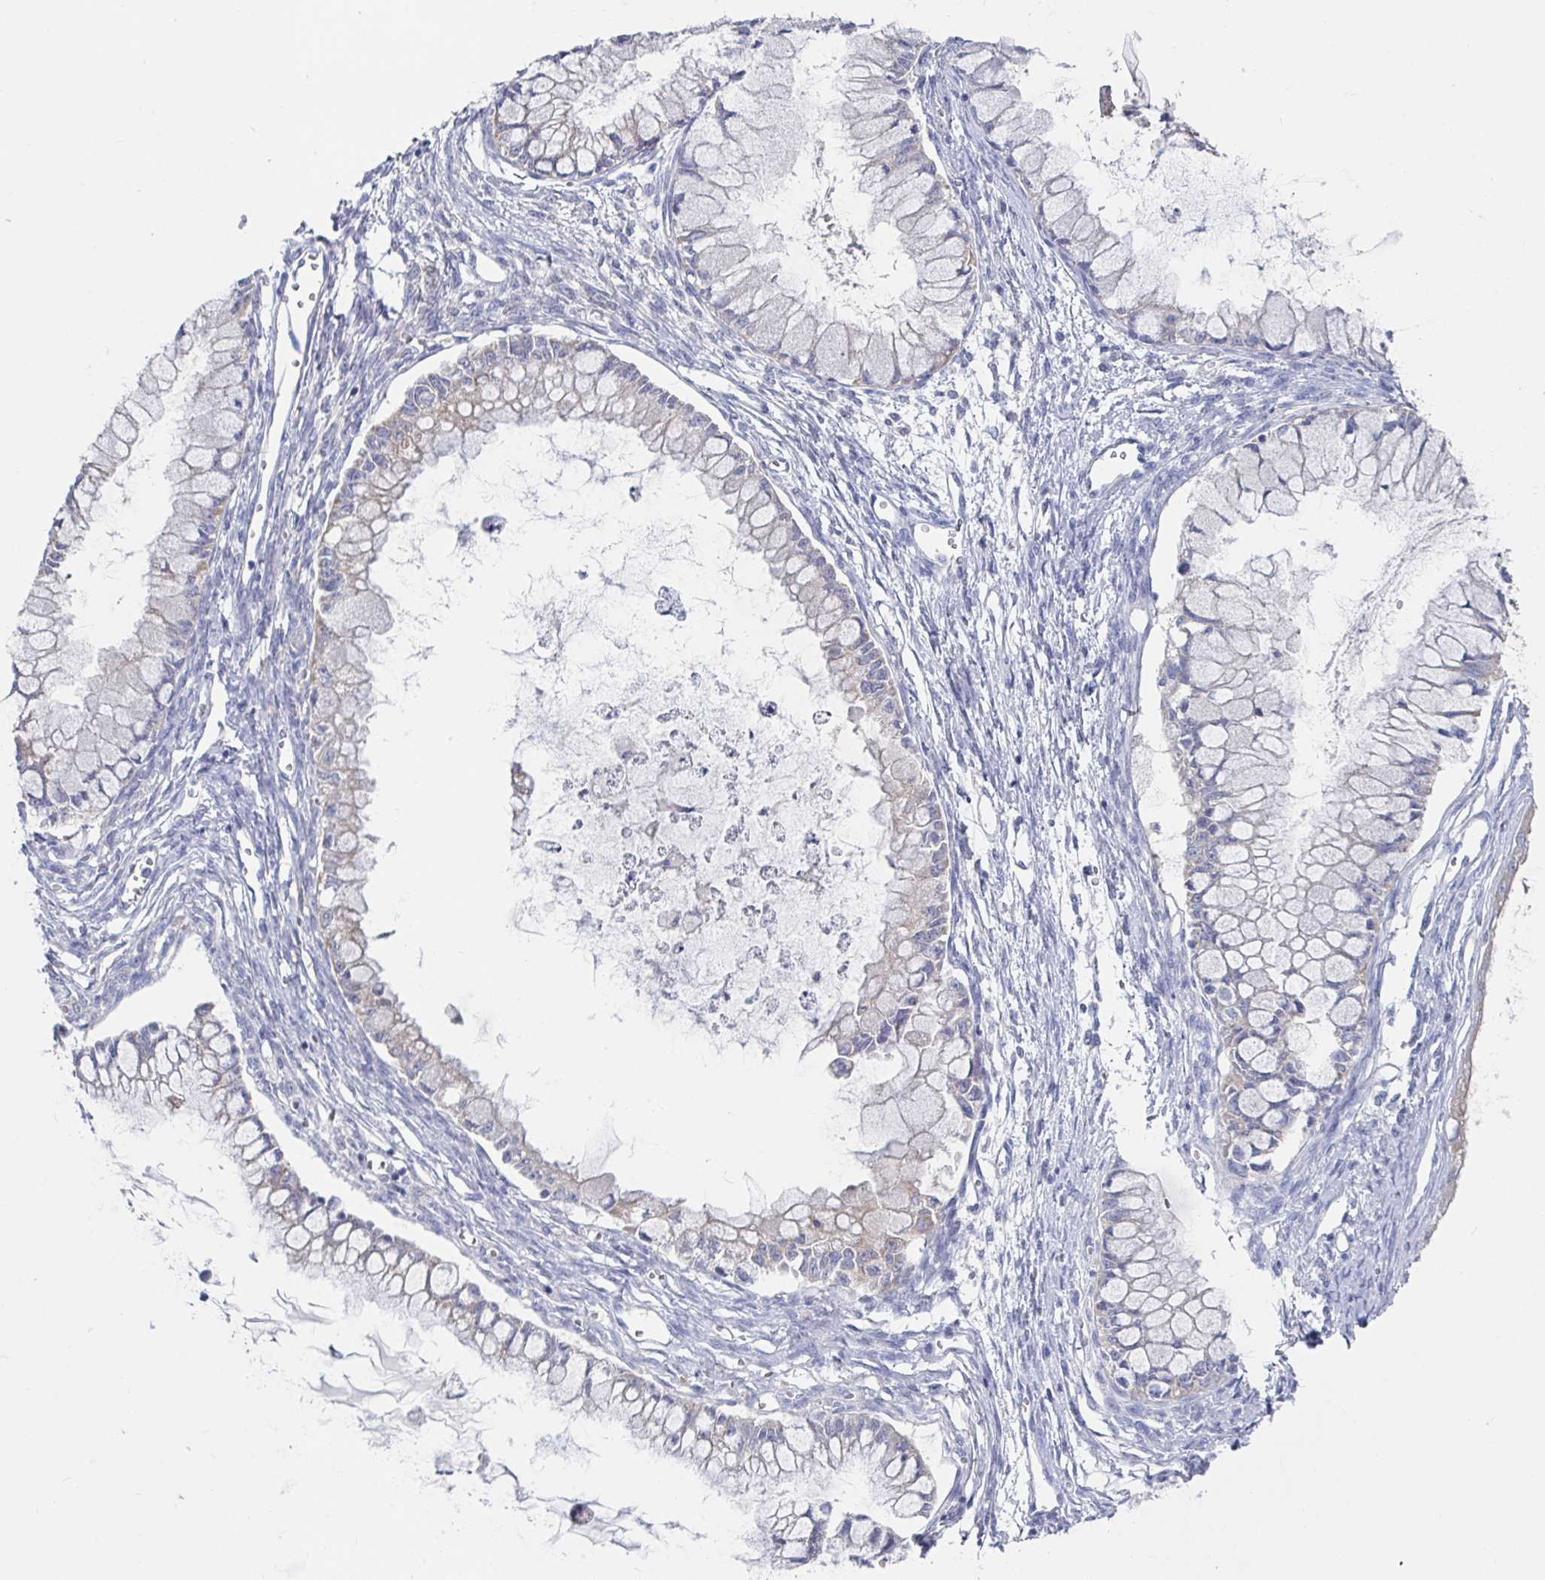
{"staining": {"intensity": "negative", "quantity": "none", "location": "none"}, "tissue": "ovarian cancer", "cell_type": "Tumor cells", "image_type": "cancer", "snomed": [{"axis": "morphology", "description": "Cystadenocarcinoma, mucinous, NOS"}, {"axis": "topography", "description": "Ovary"}], "caption": "Immunohistochemistry (IHC) micrograph of human ovarian cancer (mucinous cystadenocarcinoma) stained for a protein (brown), which reveals no positivity in tumor cells.", "gene": "GPR148", "patient": {"sex": "female", "age": 34}}